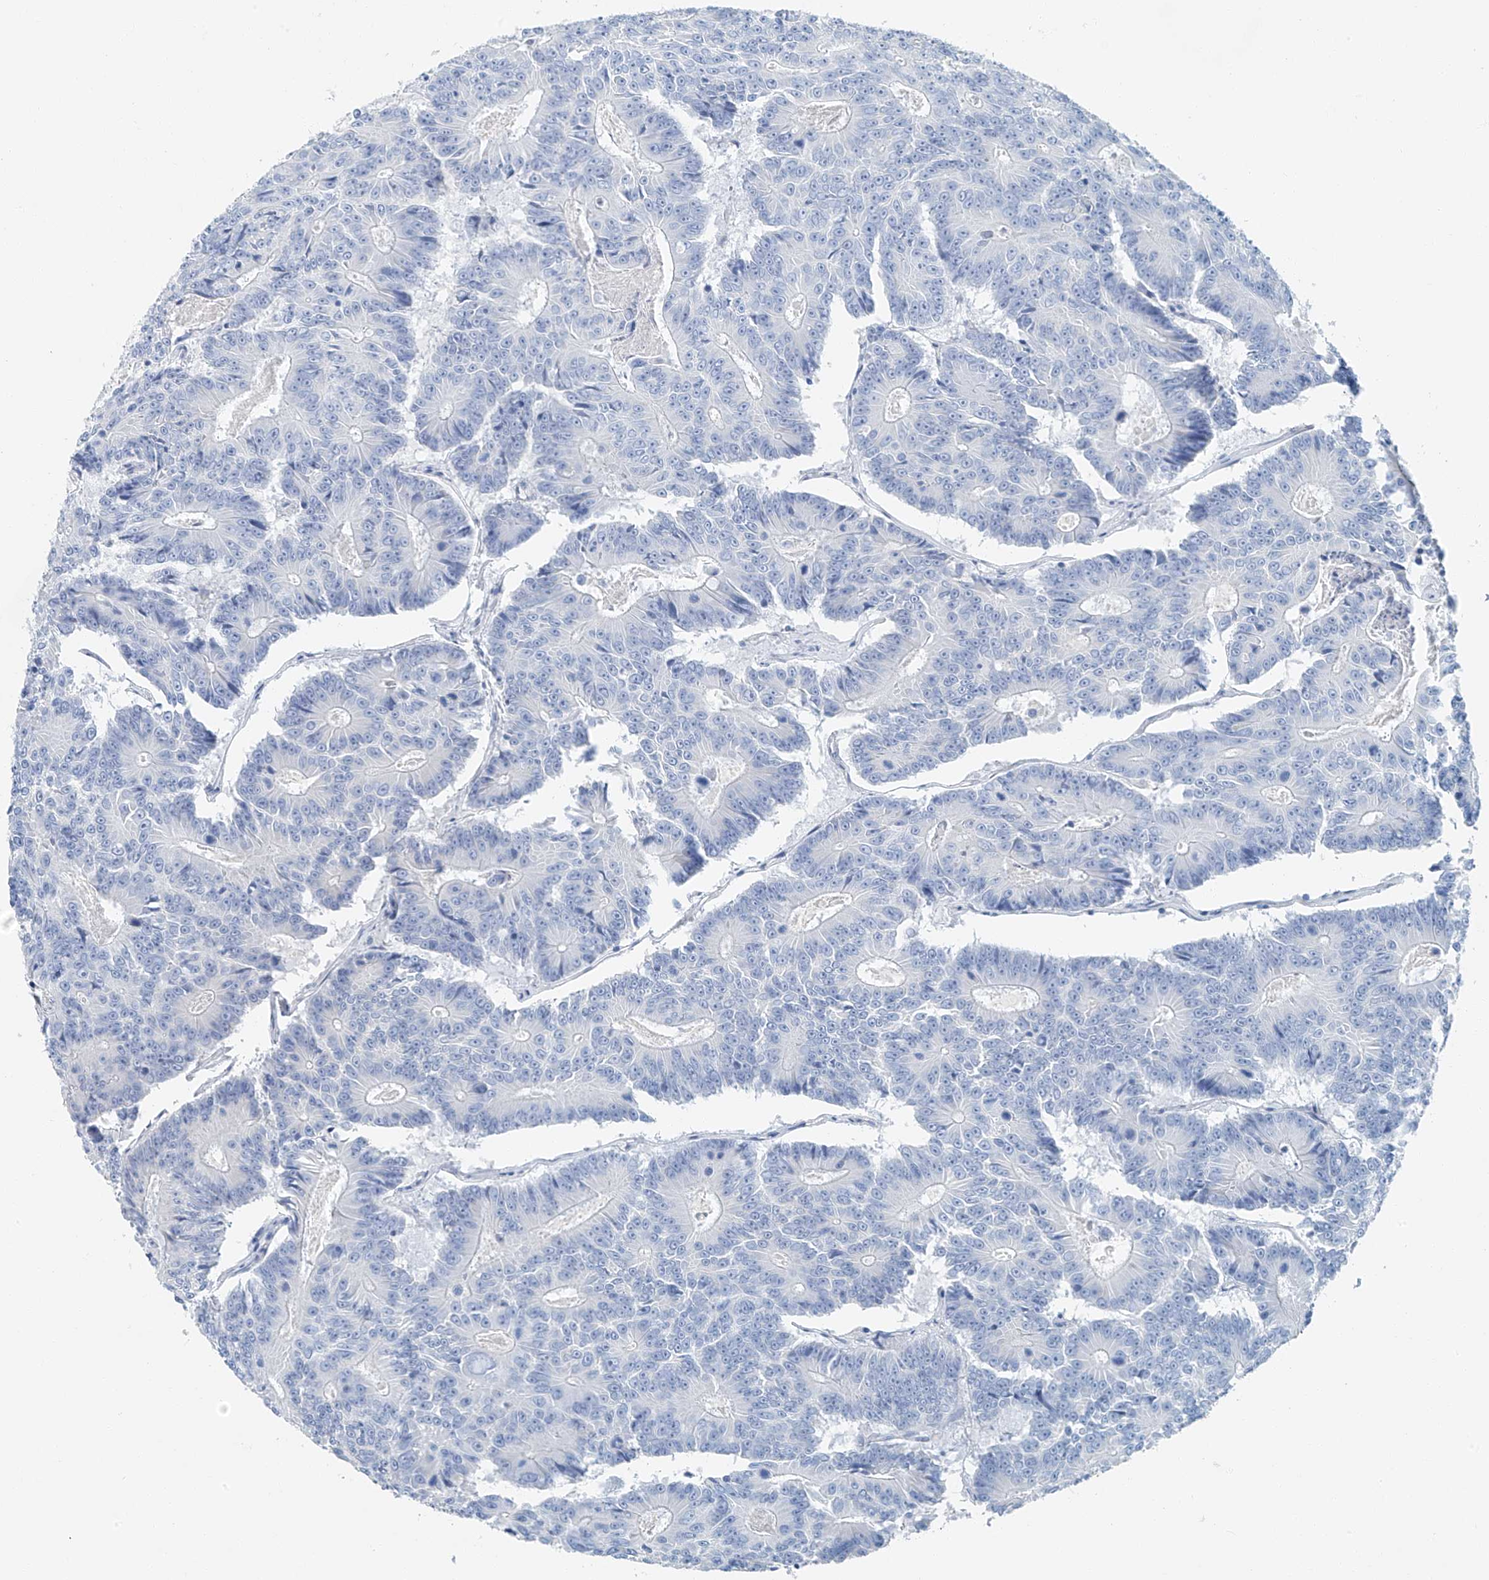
{"staining": {"intensity": "negative", "quantity": "none", "location": "none"}, "tissue": "colorectal cancer", "cell_type": "Tumor cells", "image_type": "cancer", "snomed": [{"axis": "morphology", "description": "Adenocarcinoma, NOS"}, {"axis": "topography", "description": "Colon"}], "caption": "Adenocarcinoma (colorectal) was stained to show a protein in brown. There is no significant staining in tumor cells.", "gene": "C1orf87", "patient": {"sex": "male", "age": 83}}